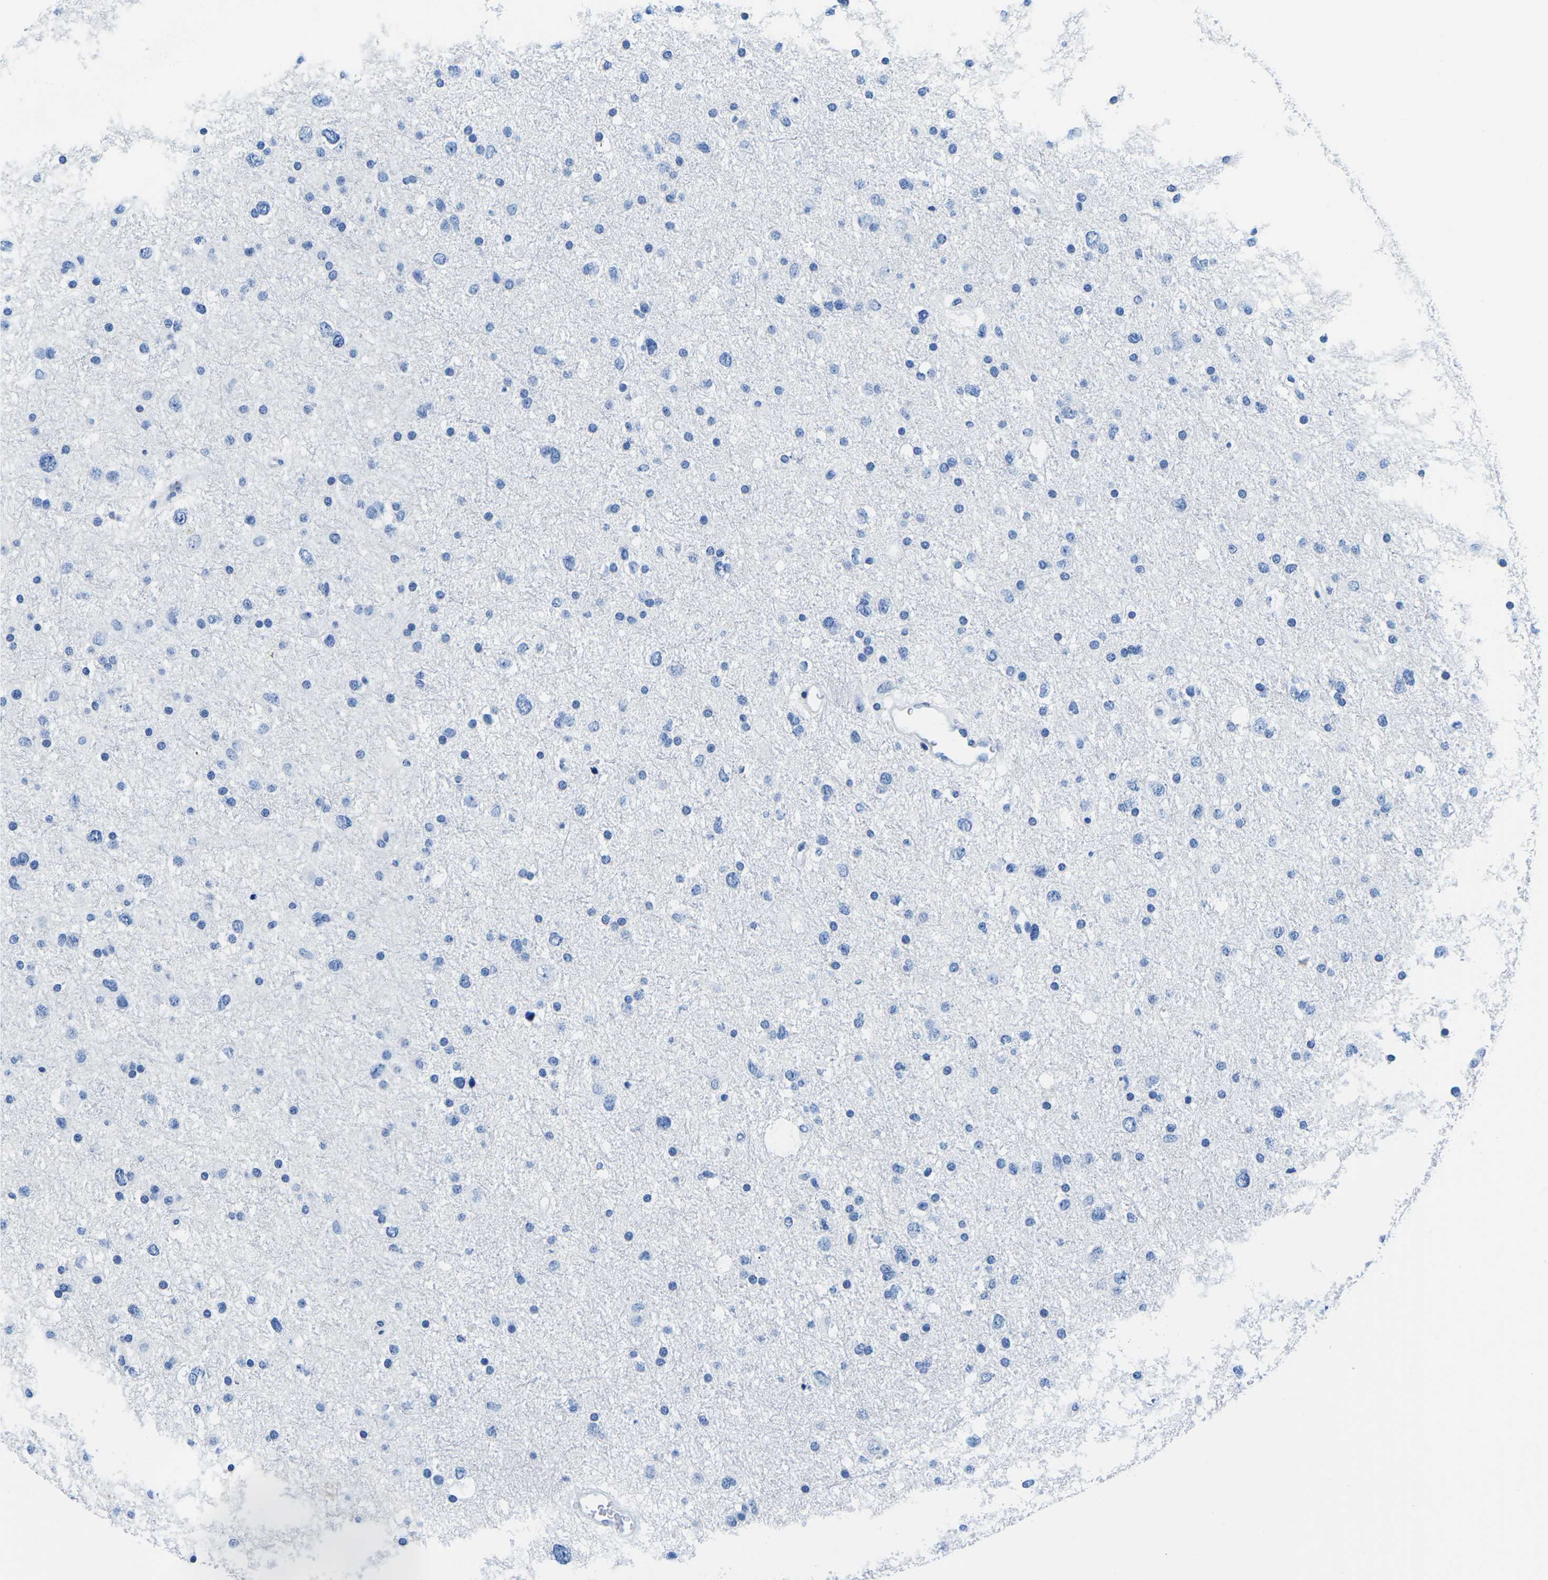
{"staining": {"intensity": "negative", "quantity": "none", "location": "none"}, "tissue": "glioma", "cell_type": "Tumor cells", "image_type": "cancer", "snomed": [{"axis": "morphology", "description": "Glioma, malignant, Low grade"}, {"axis": "topography", "description": "Brain"}], "caption": "IHC histopathology image of malignant glioma (low-grade) stained for a protein (brown), which demonstrates no expression in tumor cells.", "gene": "CYP1A2", "patient": {"sex": "female", "age": 37}}